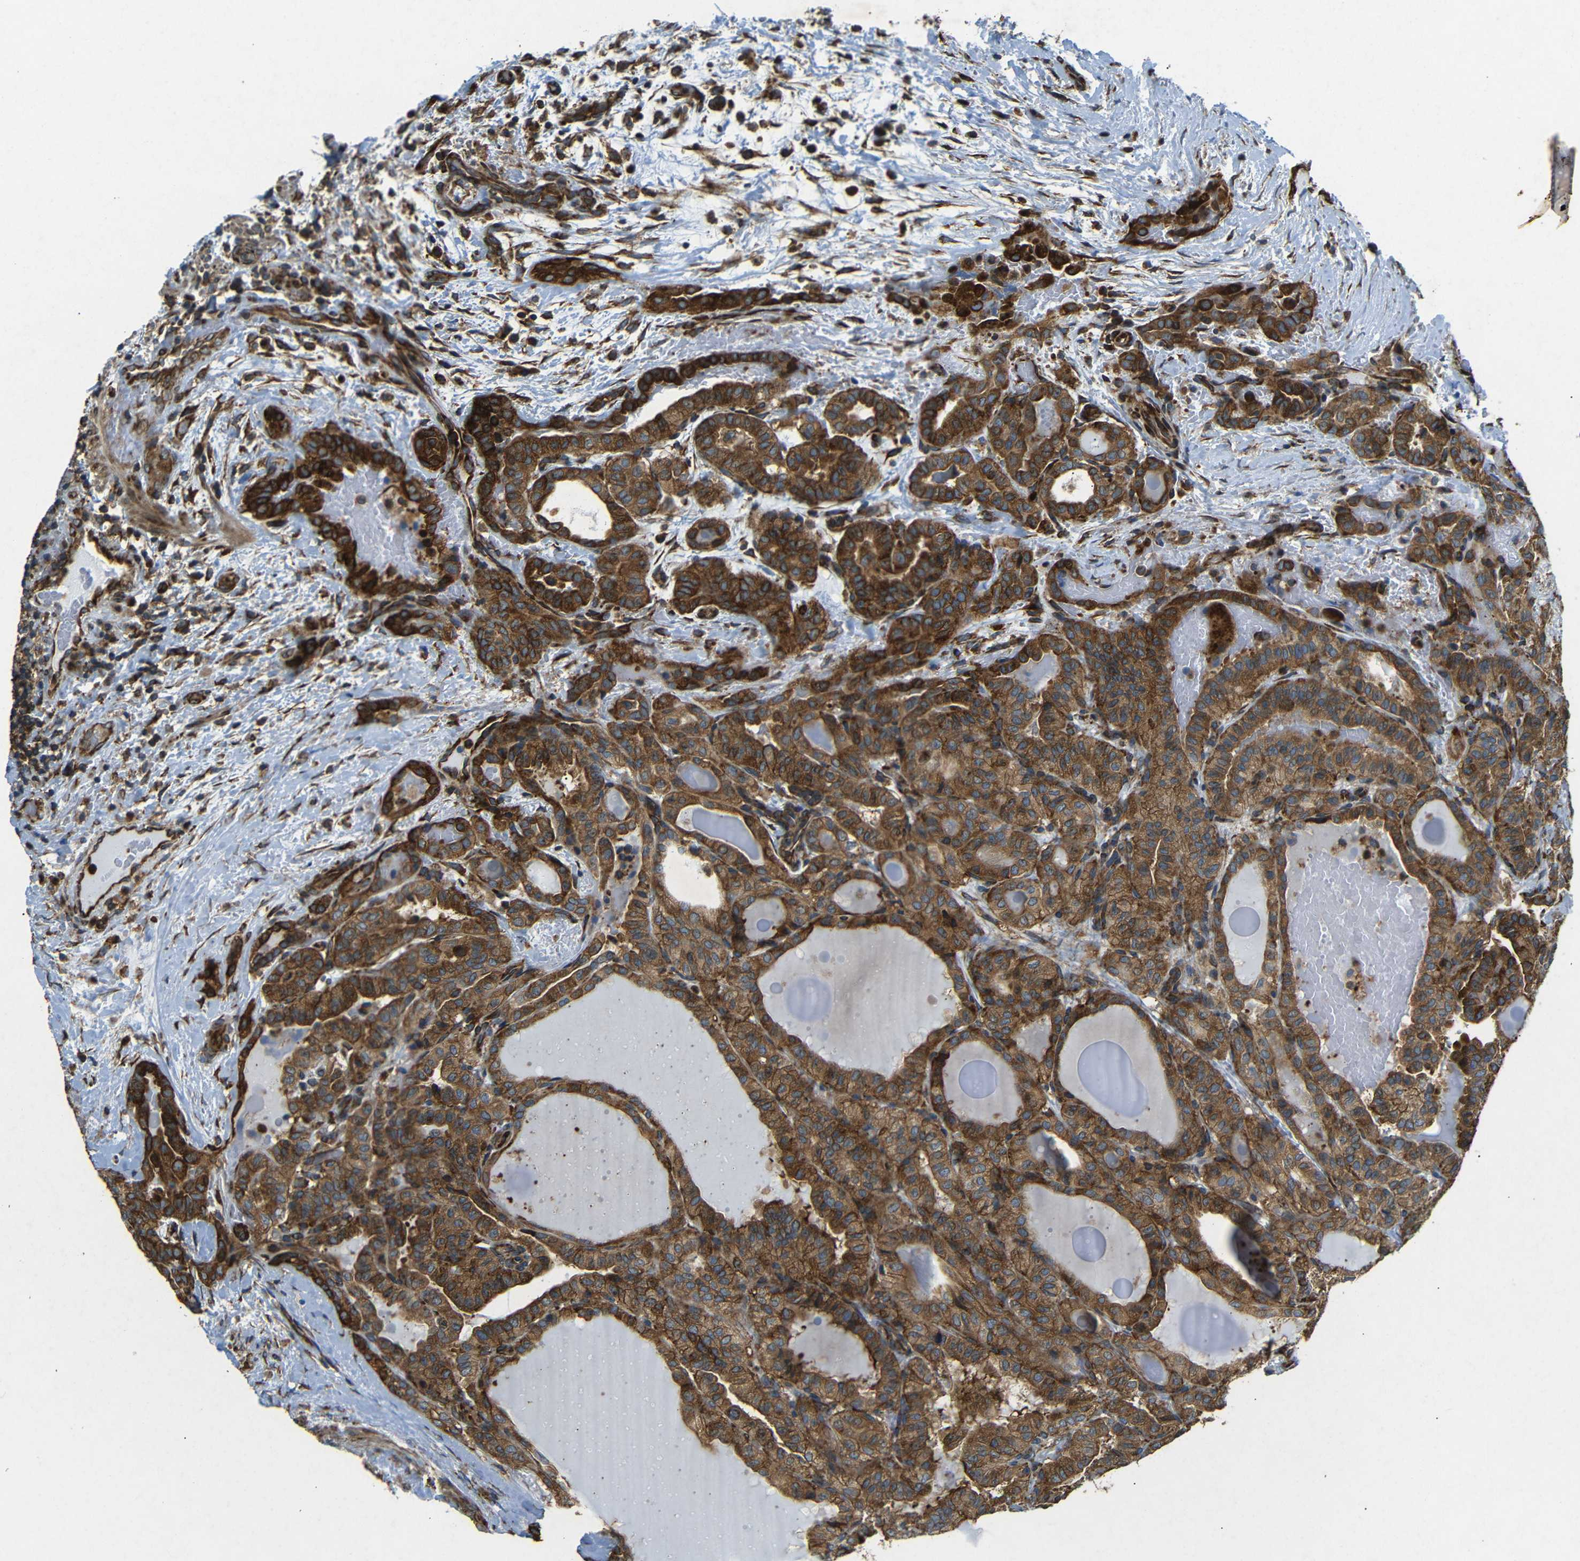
{"staining": {"intensity": "strong", "quantity": ">75%", "location": "cytoplasmic/membranous"}, "tissue": "thyroid cancer", "cell_type": "Tumor cells", "image_type": "cancer", "snomed": [{"axis": "morphology", "description": "Papillary adenocarcinoma, NOS"}, {"axis": "topography", "description": "Thyroid gland"}], "caption": "This histopathology image demonstrates immunohistochemistry staining of human thyroid cancer (papillary adenocarcinoma), with high strong cytoplasmic/membranous expression in approximately >75% of tumor cells.", "gene": "BTF3", "patient": {"sex": "male", "age": 77}}